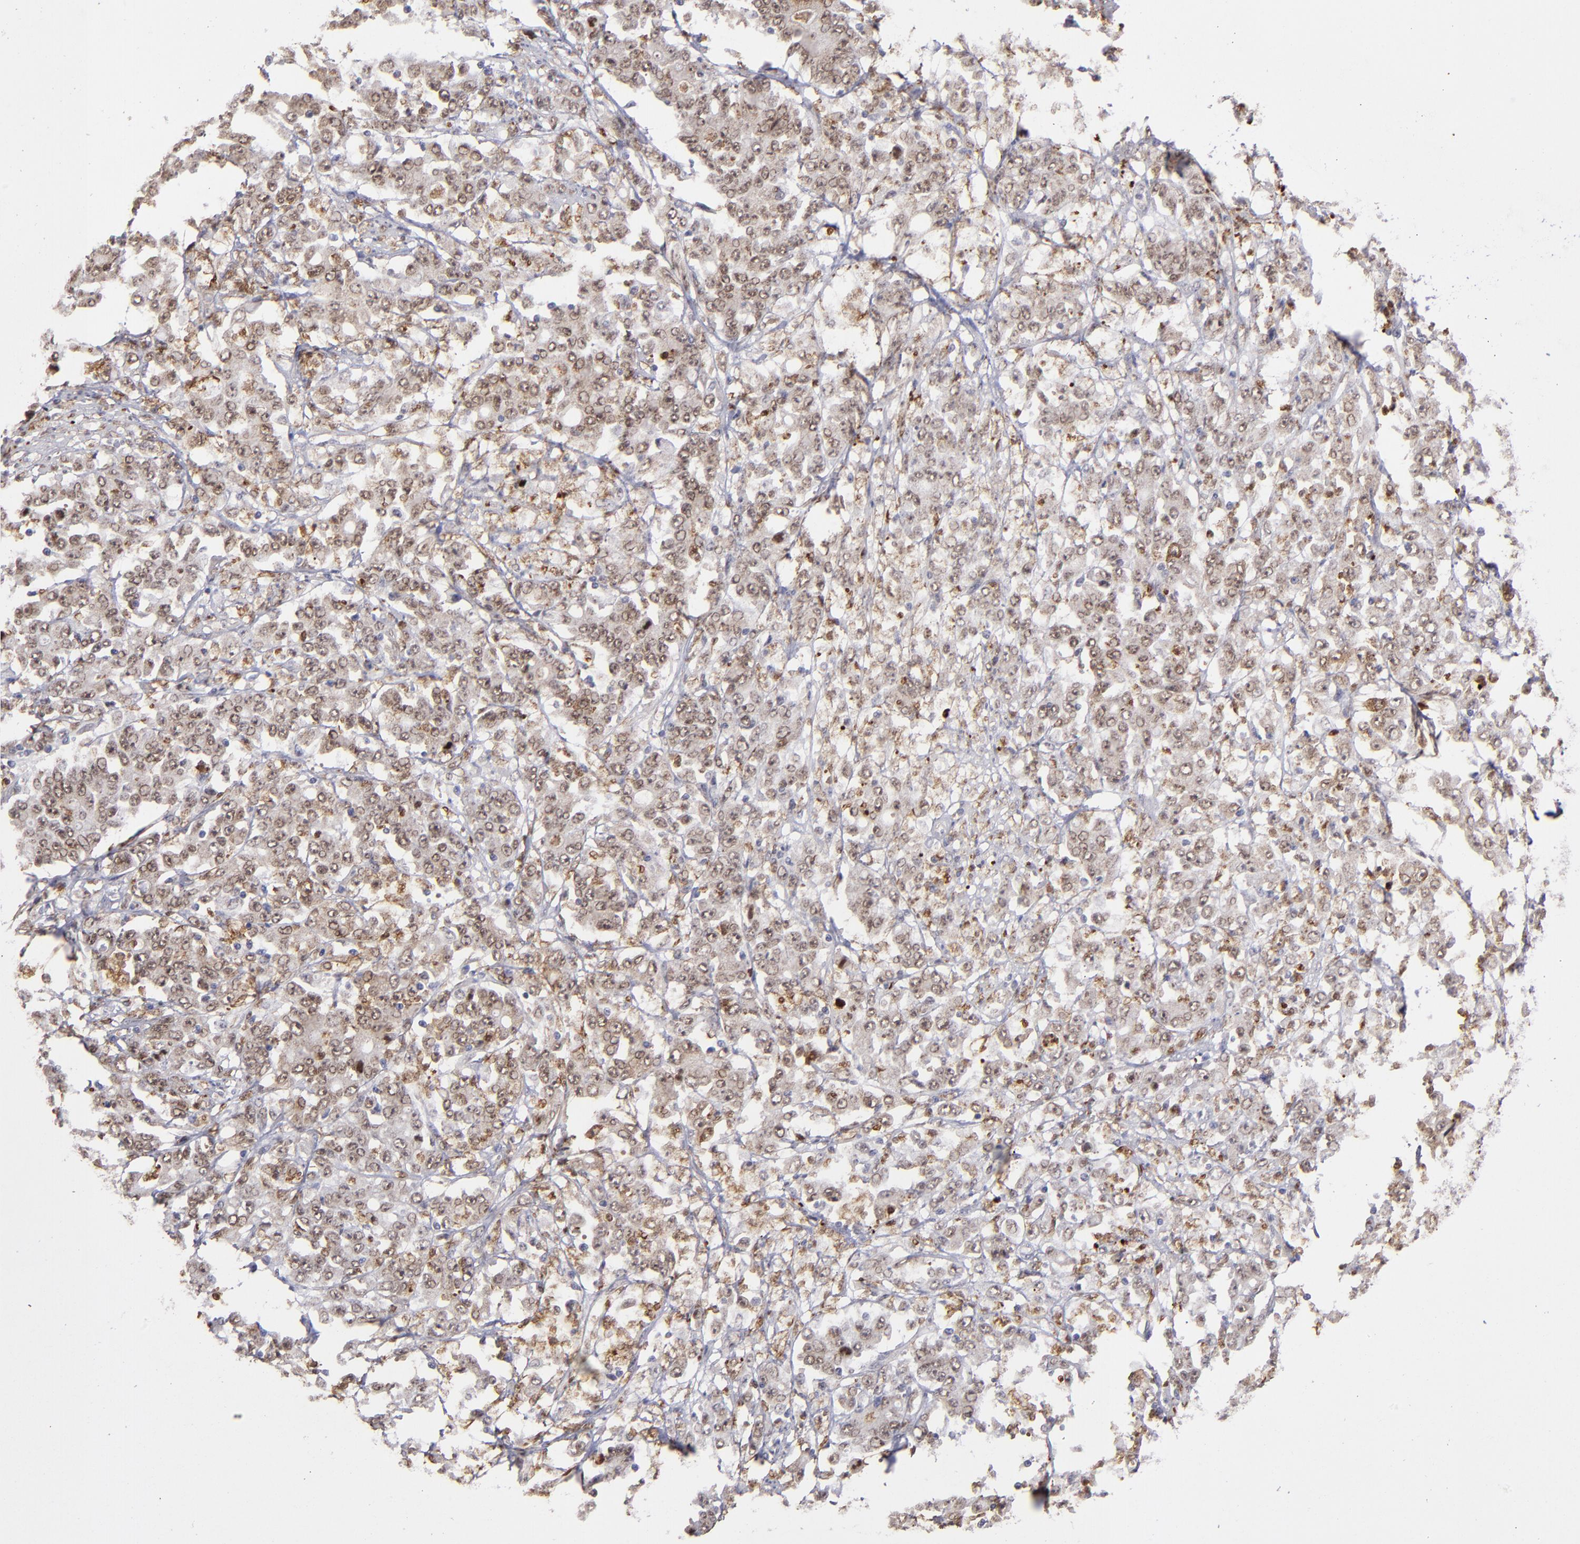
{"staining": {"intensity": "moderate", "quantity": ">75%", "location": "cytoplasmic/membranous,nuclear"}, "tissue": "stomach cancer", "cell_type": "Tumor cells", "image_type": "cancer", "snomed": [{"axis": "morphology", "description": "Adenocarcinoma, NOS"}, {"axis": "topography", "description": "Stomach, lower"}], "caption": "There is medium levels of moderate cytoplasmic/membranous and nuclear positivity in tumor cells of stomach adenocarcinoma, as demonstrated by immunohistochemical staining (brown color).", "gene": "RREB1", "patient": {"sex": "female", "age": 71}}